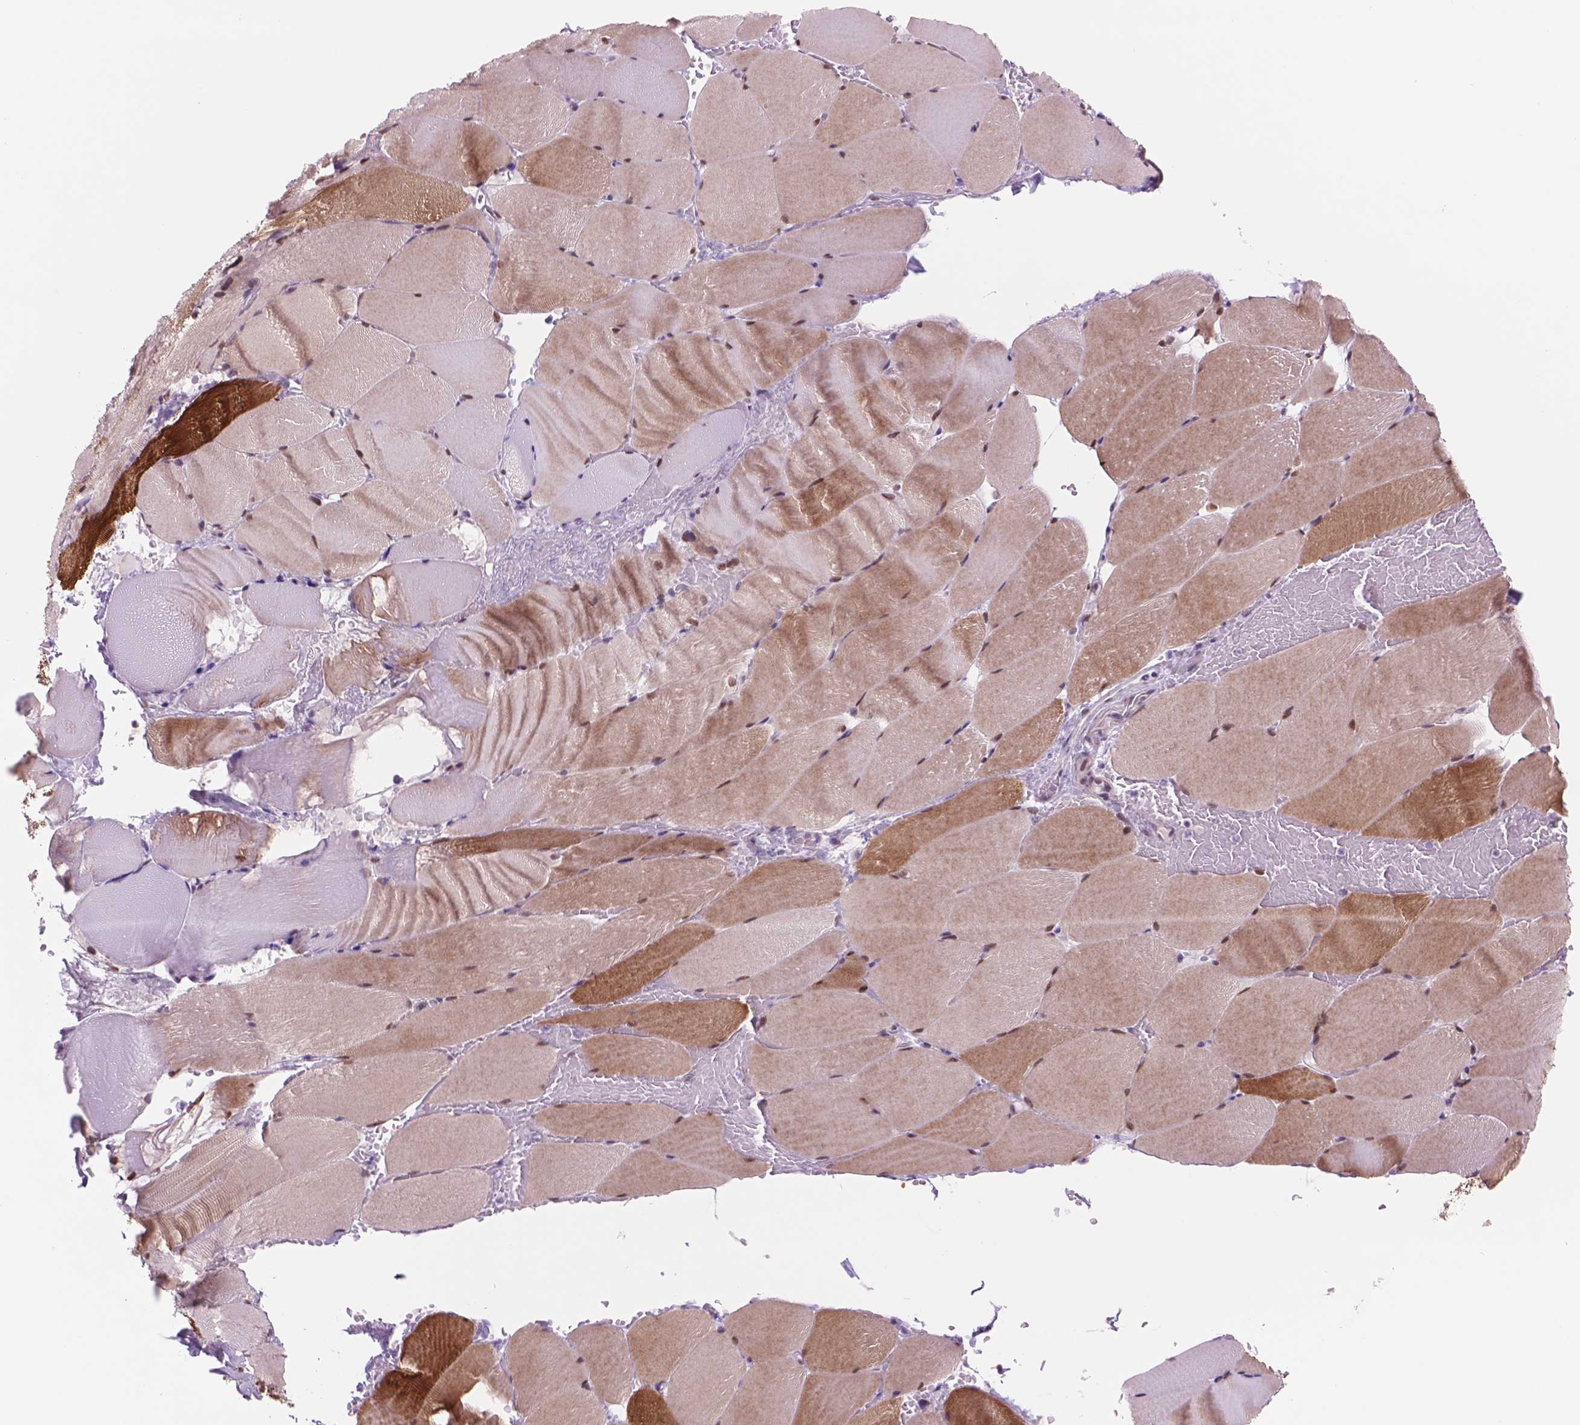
{"staining": {"intensity": "strong", "quantity": "25%-75%", "location": "cytoplasmic/membranous,nuclear"}, "tissue": "skeletal muscle", "cell_type": "Myocytes", "image_type": "normal", "snomed": [{"axis": "morphology", "description": "Normal tissue, NOS"}, {"axis": "topography", "description": "Skeletal muscle"}], "caption": "Myocytes demonstrate high levels of strong cytoplasmic/membranous,nuclear staining in about 25%-75% of cells in normal human skeletal muscle. The protein is stained brown, and the nuclei are stained in blue (DAB IHC with brightfield microscopy, high magnification).", "gene": "POLR3D", "patient": {"sex": "female", "age": 37}}